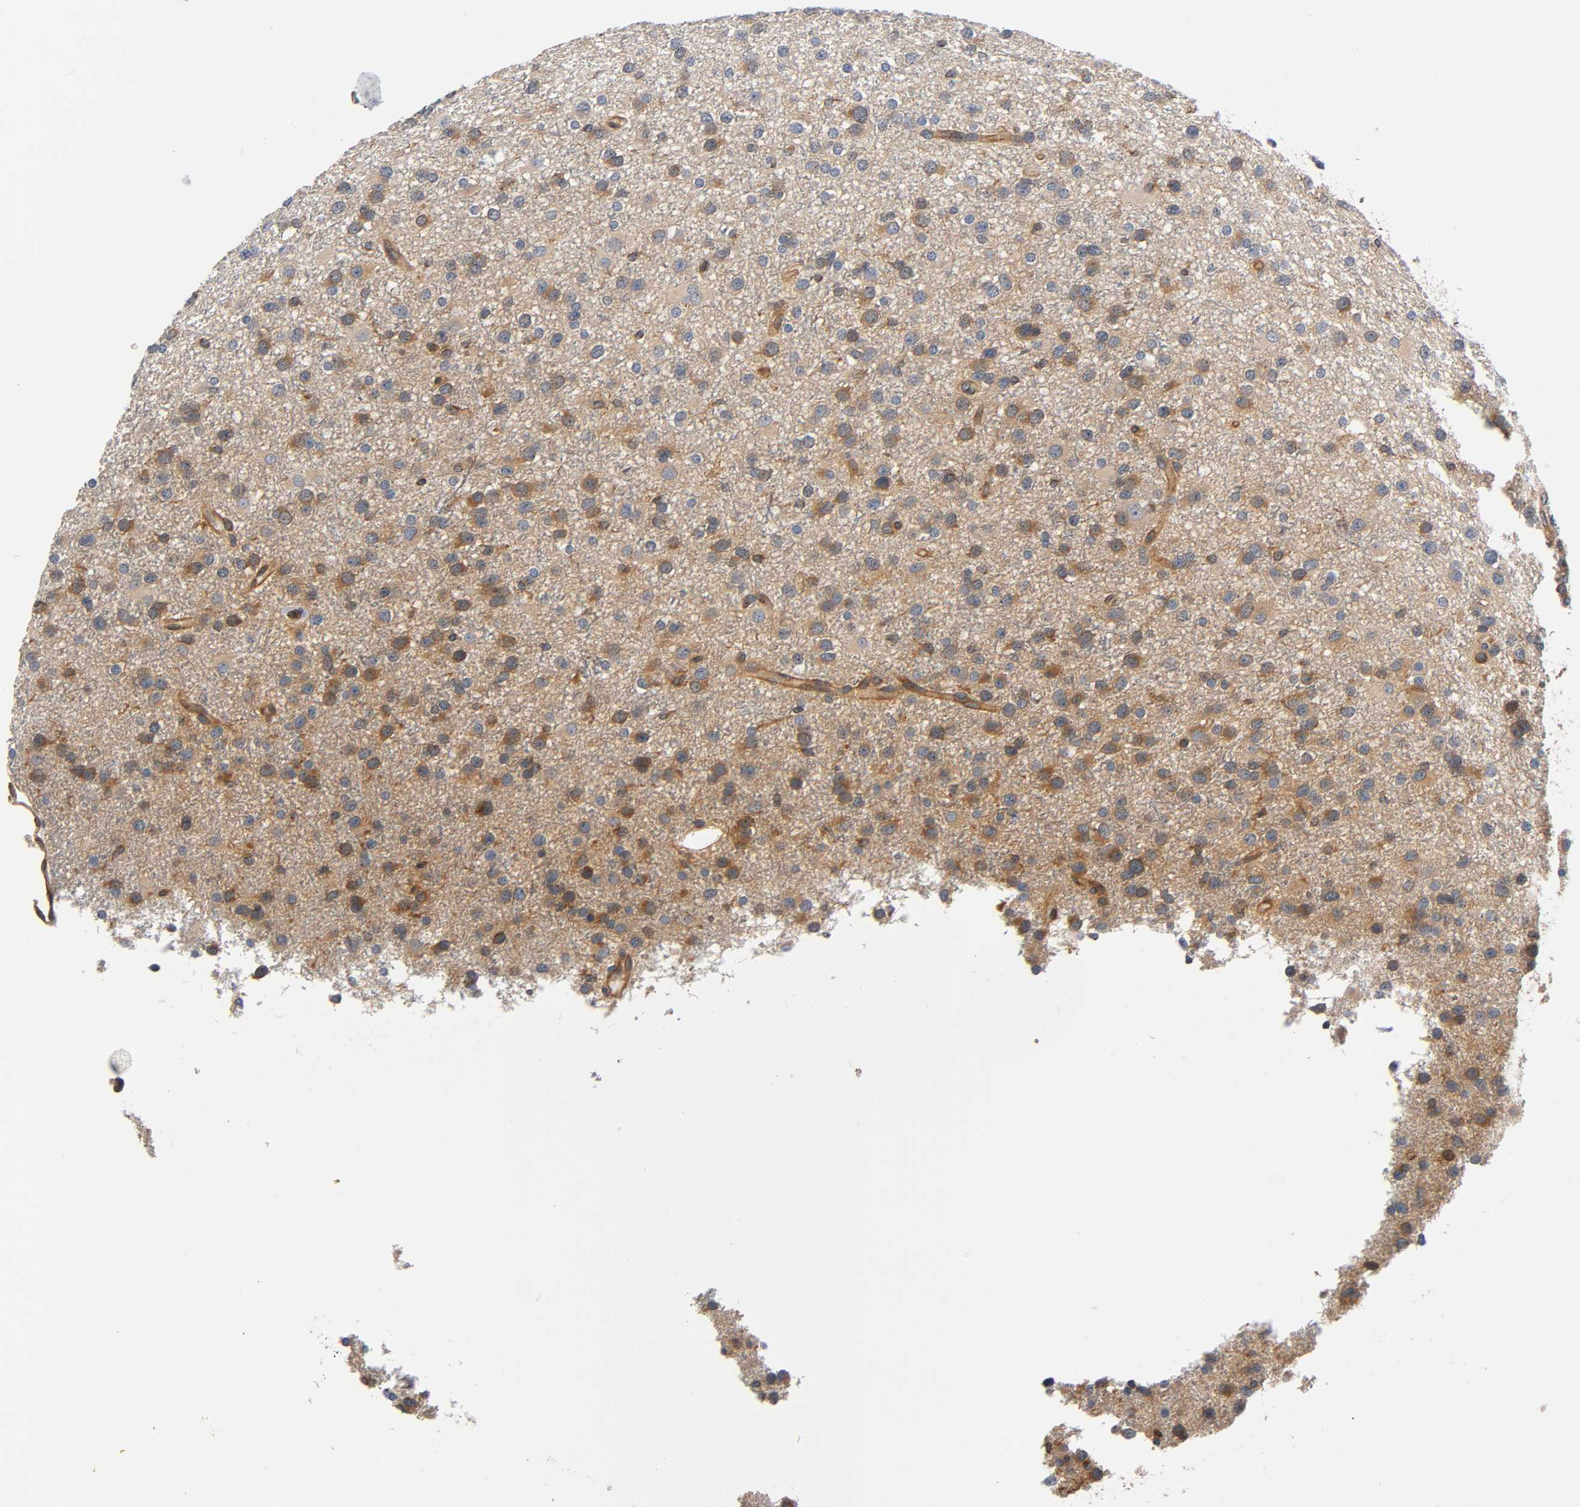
{"staining": {"intensity": "moderate", "quantity": ">75%", "location": "cytoplasmic/membranous"}, "tissue": "glioma", "cell_type": "Tumor cells", "image_type": "cancer", "snomed": [{"axis": "morphology", "description": "Glioma, malignant, Low grade"}, {"axis": "topography", "description": "Brain"}], "caption": "Glioma tissue demonstrates moderate cytoplasmic/membranous staining in about >75% of tumor cells Ihc stains the protein in brown and the nuclei are stained blue.", "gene": "PRKAB1", "patient": {"sex": "male", "age": 42}}